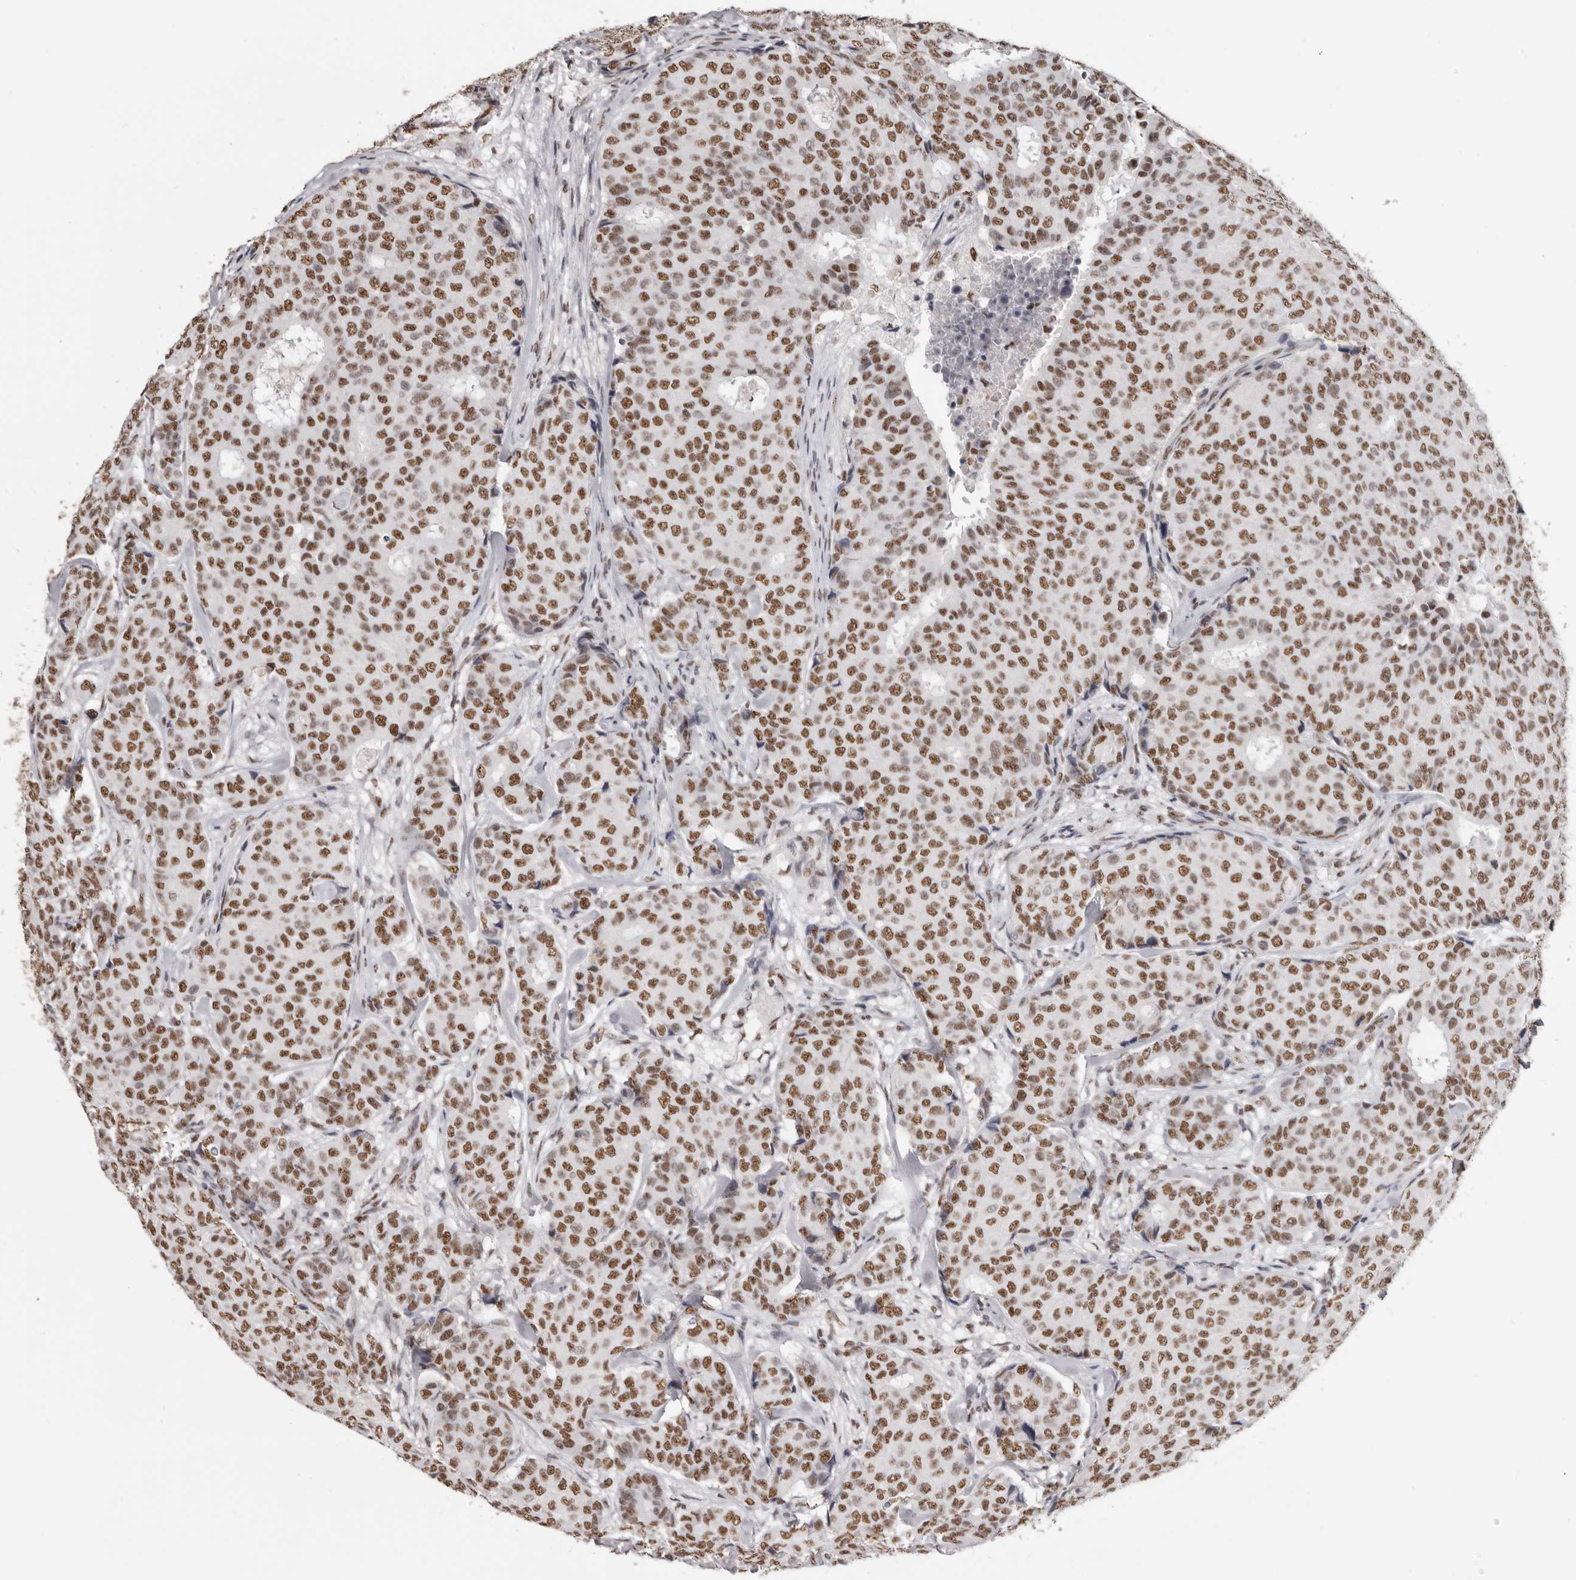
{"staining": {"intensity": "moderate", "quantity": ">75%", "location": "nuclear"}, "tissue": "breast cancer", "cell_type": "Tumor cells", "image_type": "cancer", "snomed": [{"axis": "morphology", "description": "Duct carcinoma"}, {"axis": "topography", "description": "Breast"}], "caption": "This histopathology image shows IHC staining of human breast cancer, with medium moderate nuclear expression in approximately >75% of tumor cells.", "gene": "SCAF4", "patient": {"sex": "female", "age": 75}}